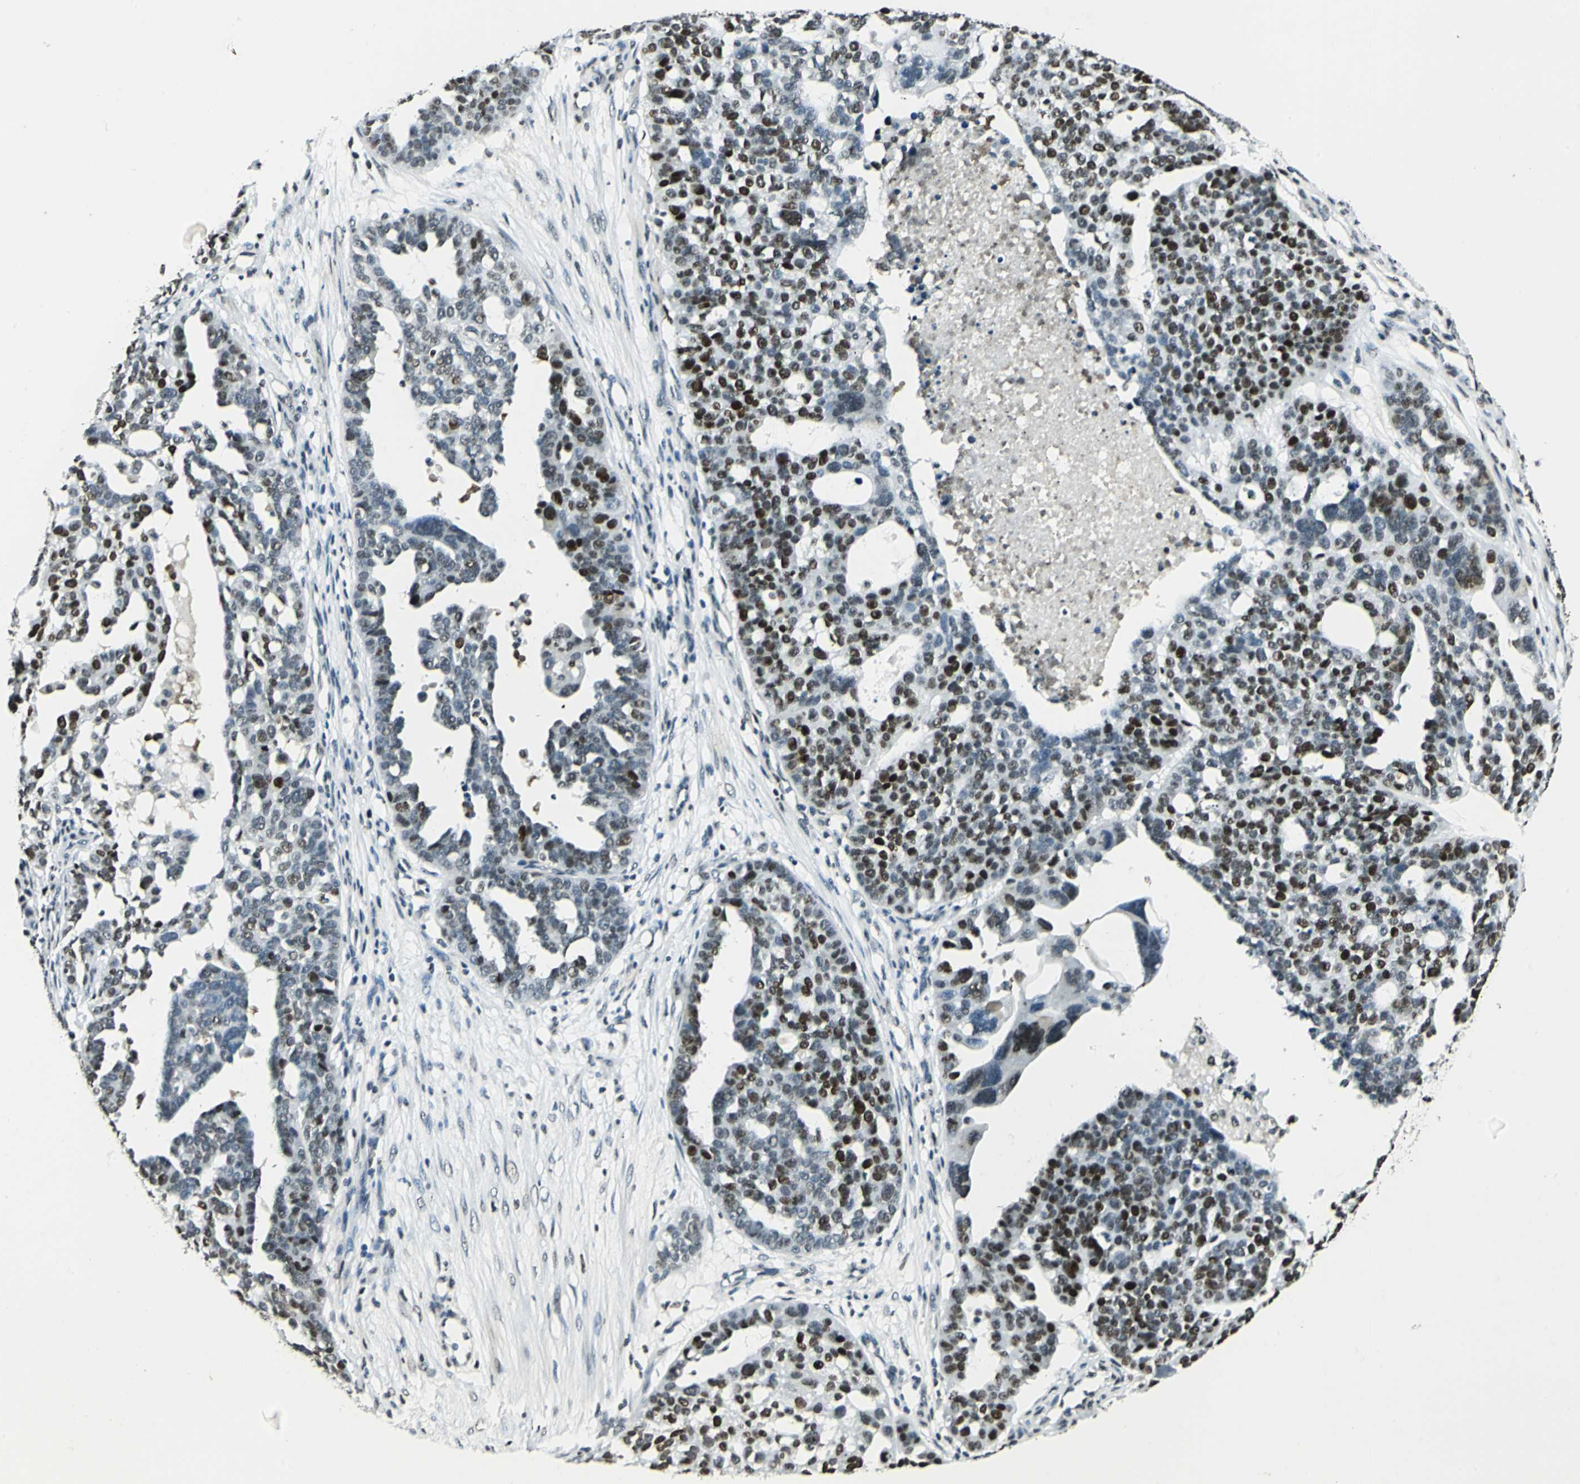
{"staining": {"intensity": "moderate", "quantity": "25%-75%", "location": "nuclear"}, "tissue": "ovarian cancer", "cell_type": "Tumor cells", "image_type": "cancer", "snomed": [{"axis": "morphology", "description": "Cystadenocarcinoma, serous, NOS"}, {"axis": "topography", "description": "Ovary"}], "caption": "Human ovarian serous cystadenocarcinoma stained with a protein marker demonstrates moderate staining in tumor cells.", "gene": "MCM4", "patient": {"sex": "female", "age": 59}}